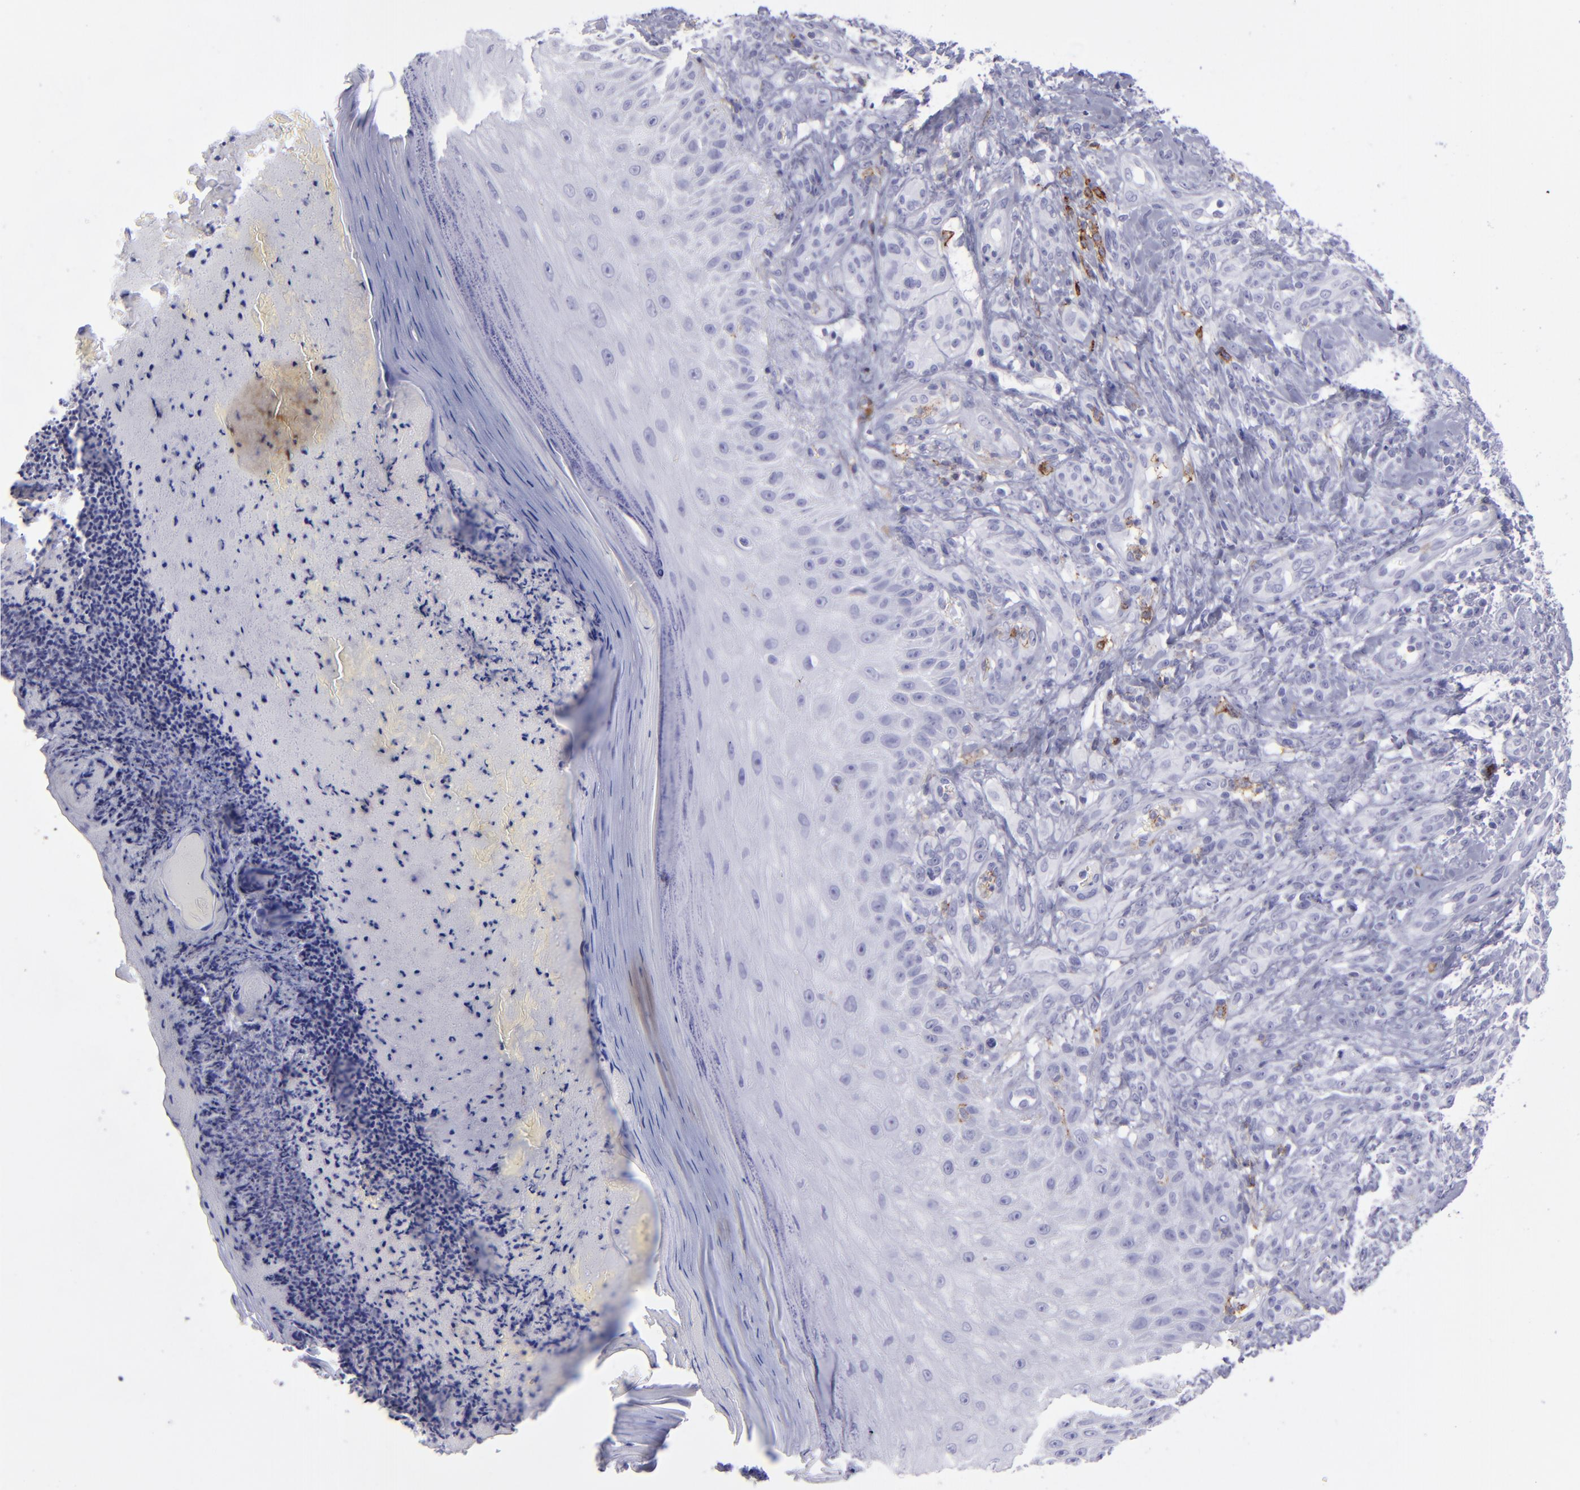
{"staining": {"intensity": "negative", "quantity": "none", "location": "none"}, "tissue": "melanoma", "cell_type": "Tumor cells", "image_type": "cancer", "snomed": [{"axis": "morphology", "description": "Malignant melanoma, NOS"}, {"axis": "topography", "description": "Skin"}], "caption": "DAB (3,3'-diaminobenzidine) immunohistochemical staining of malignant melanoma reveals no significant positivity in tumor cells.", "gene": "SELPLG", "patient": {"sex": "male", "age": 57}}